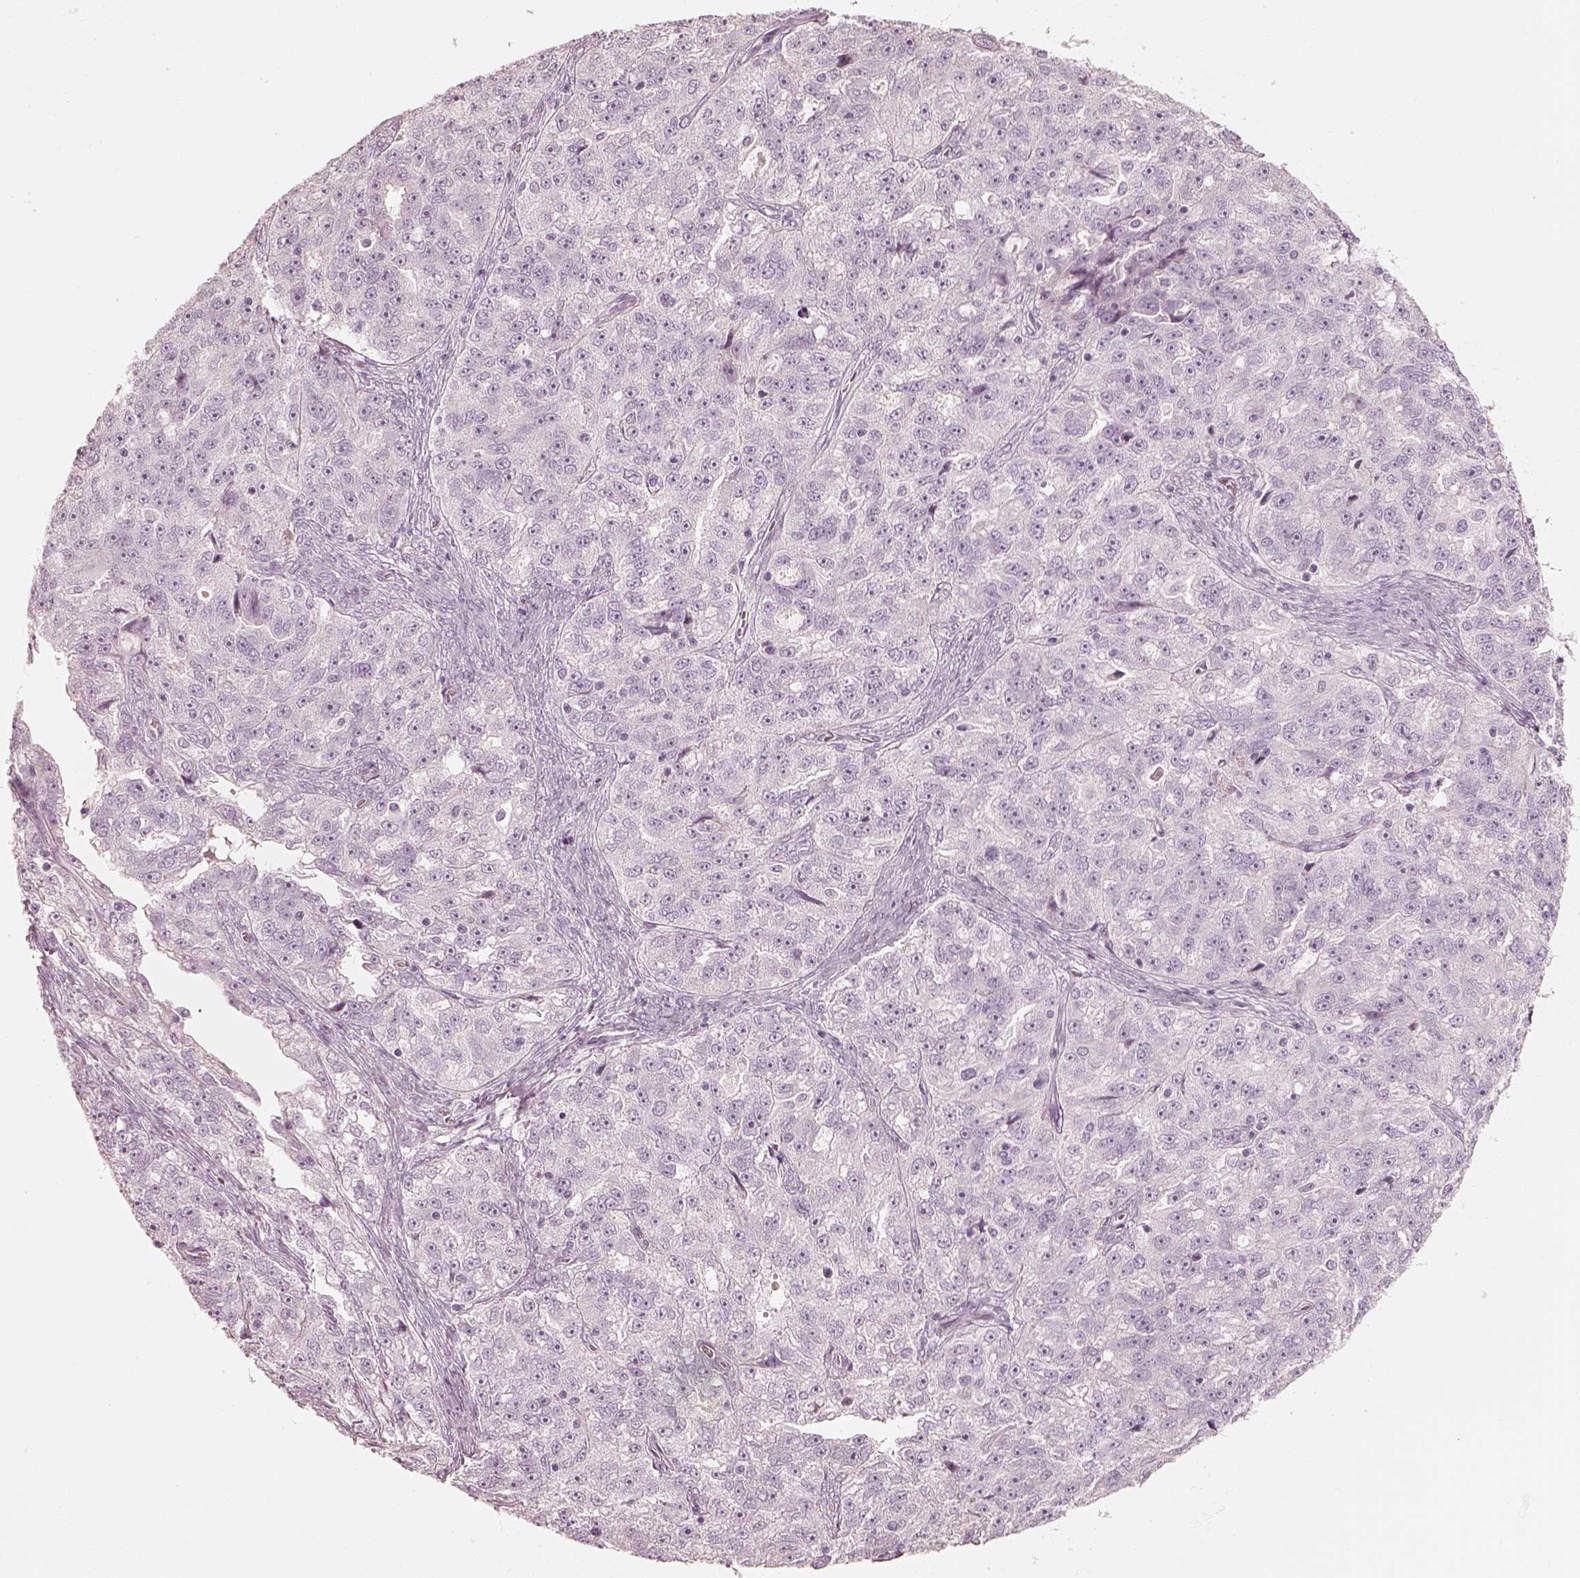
{"staining": {"intensity": "negative", "quantity": "none", "location": "none"}, "tissue": "ovarian cancer", "cell_type": "Tumor cells", "image_type": "cancer", "snomed": [{"axis": "morphology", "description": "Cystadenocarcinoma, serous, NOS"}, {"axis": "topography", "description": "Ovary"}], "caption": "Protein analysis of ovarian cancer (serous cystadenocarcinoma) demonstrates no significant staining in tumor cells.", "gene": "SPATA24", "patient": {"sex": "female", "age": 51}}